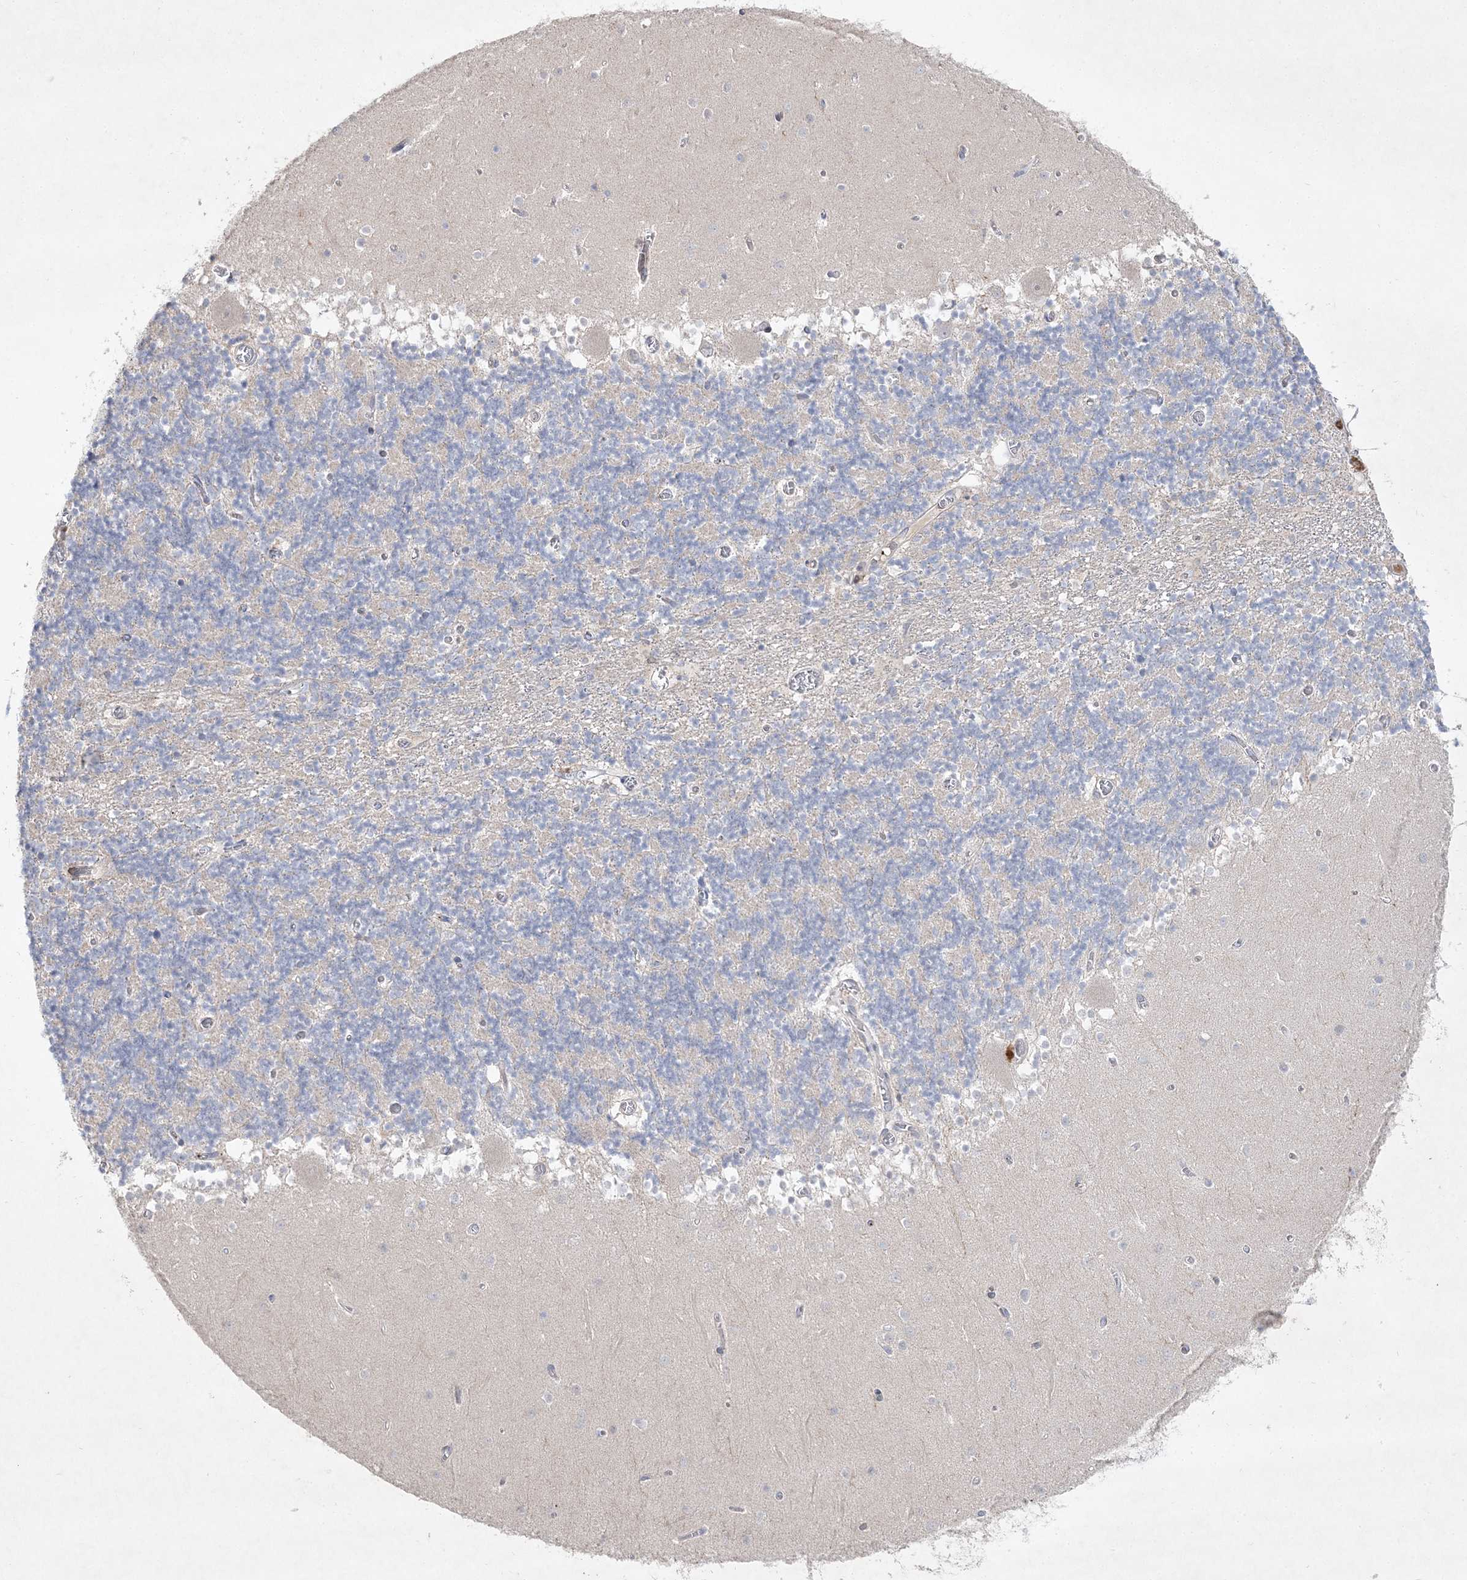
{"staining": {"intensity": "negative", "quantity": "none", "location": "none"}, "tissue": "cerebellum", "cell_type": "Cells in granular layer", "image_type": "normal", "snomed": [{"axis": "morphology", "description": "Normal tissue, NOS"}, {"axis": "topography", "description": "Cerebellum"}], "caption": "An image of cerebellum stained for a protein displays no brown staining in cells in granular layer. (DAB (3,3'-diaminobenzidine) immunohistochemistry (IHC), high magnification).", "gene": "CLNK", "patient": {"sex": "female", "age": 28}}